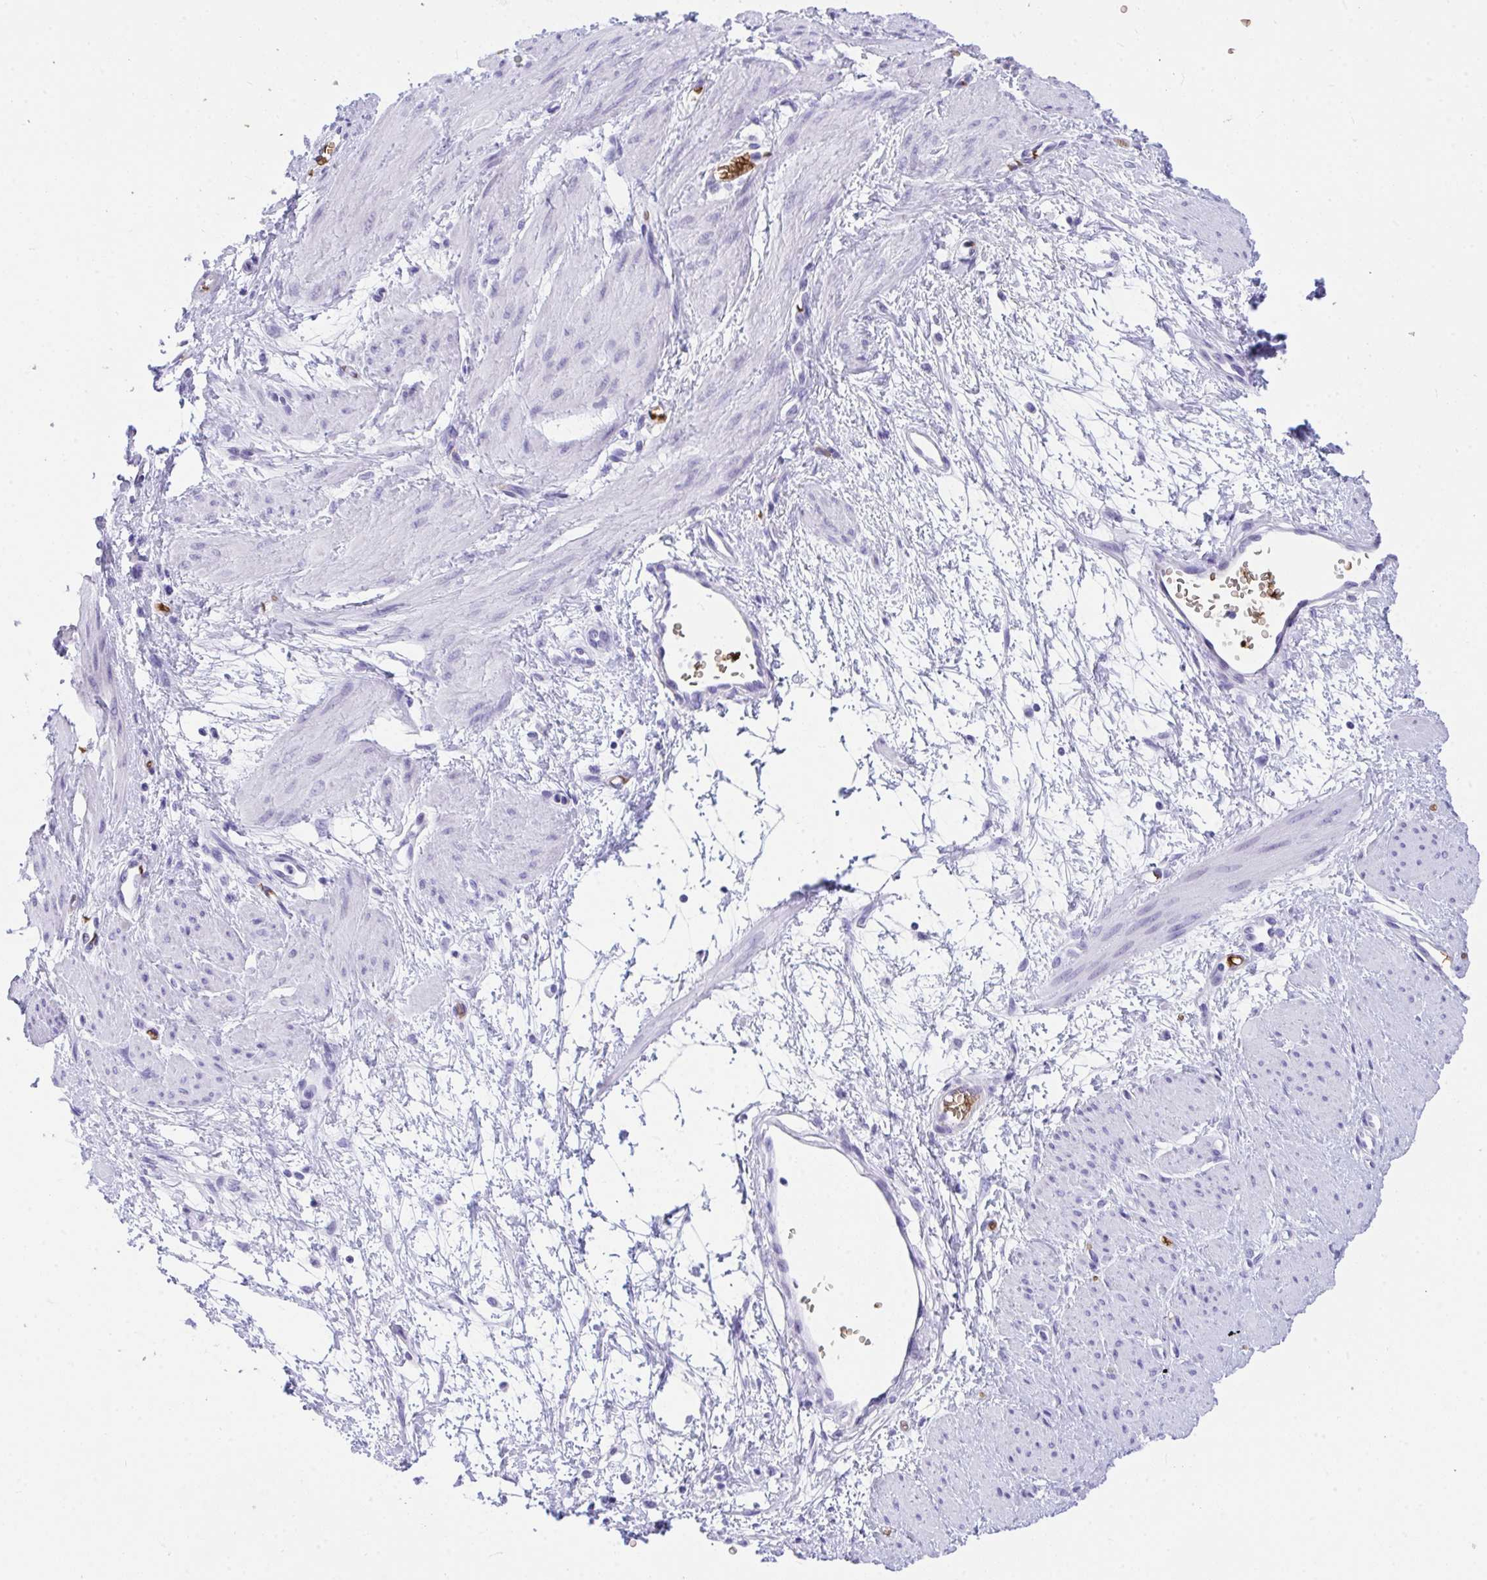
{"staining": {"intensity": "negative", "quantity": "none", "location": "none"}, "tissue": "smooth muscle", "cell_type": "Smooth muscle cells", "image_type": "normal", "snomed": [{"axis": "morphology", "description": "Normal tissue, NOS"}, {"axis": "topography", "description": "Smooth muscle"}, {"axis": "topography", "description": "Uterus"}], "caption": "Image shows no significant protein expression in smooth muscle cells of benign smooth muscle.", "gene": "ANK1", "patient": {"sex": "female", "age": 39}}